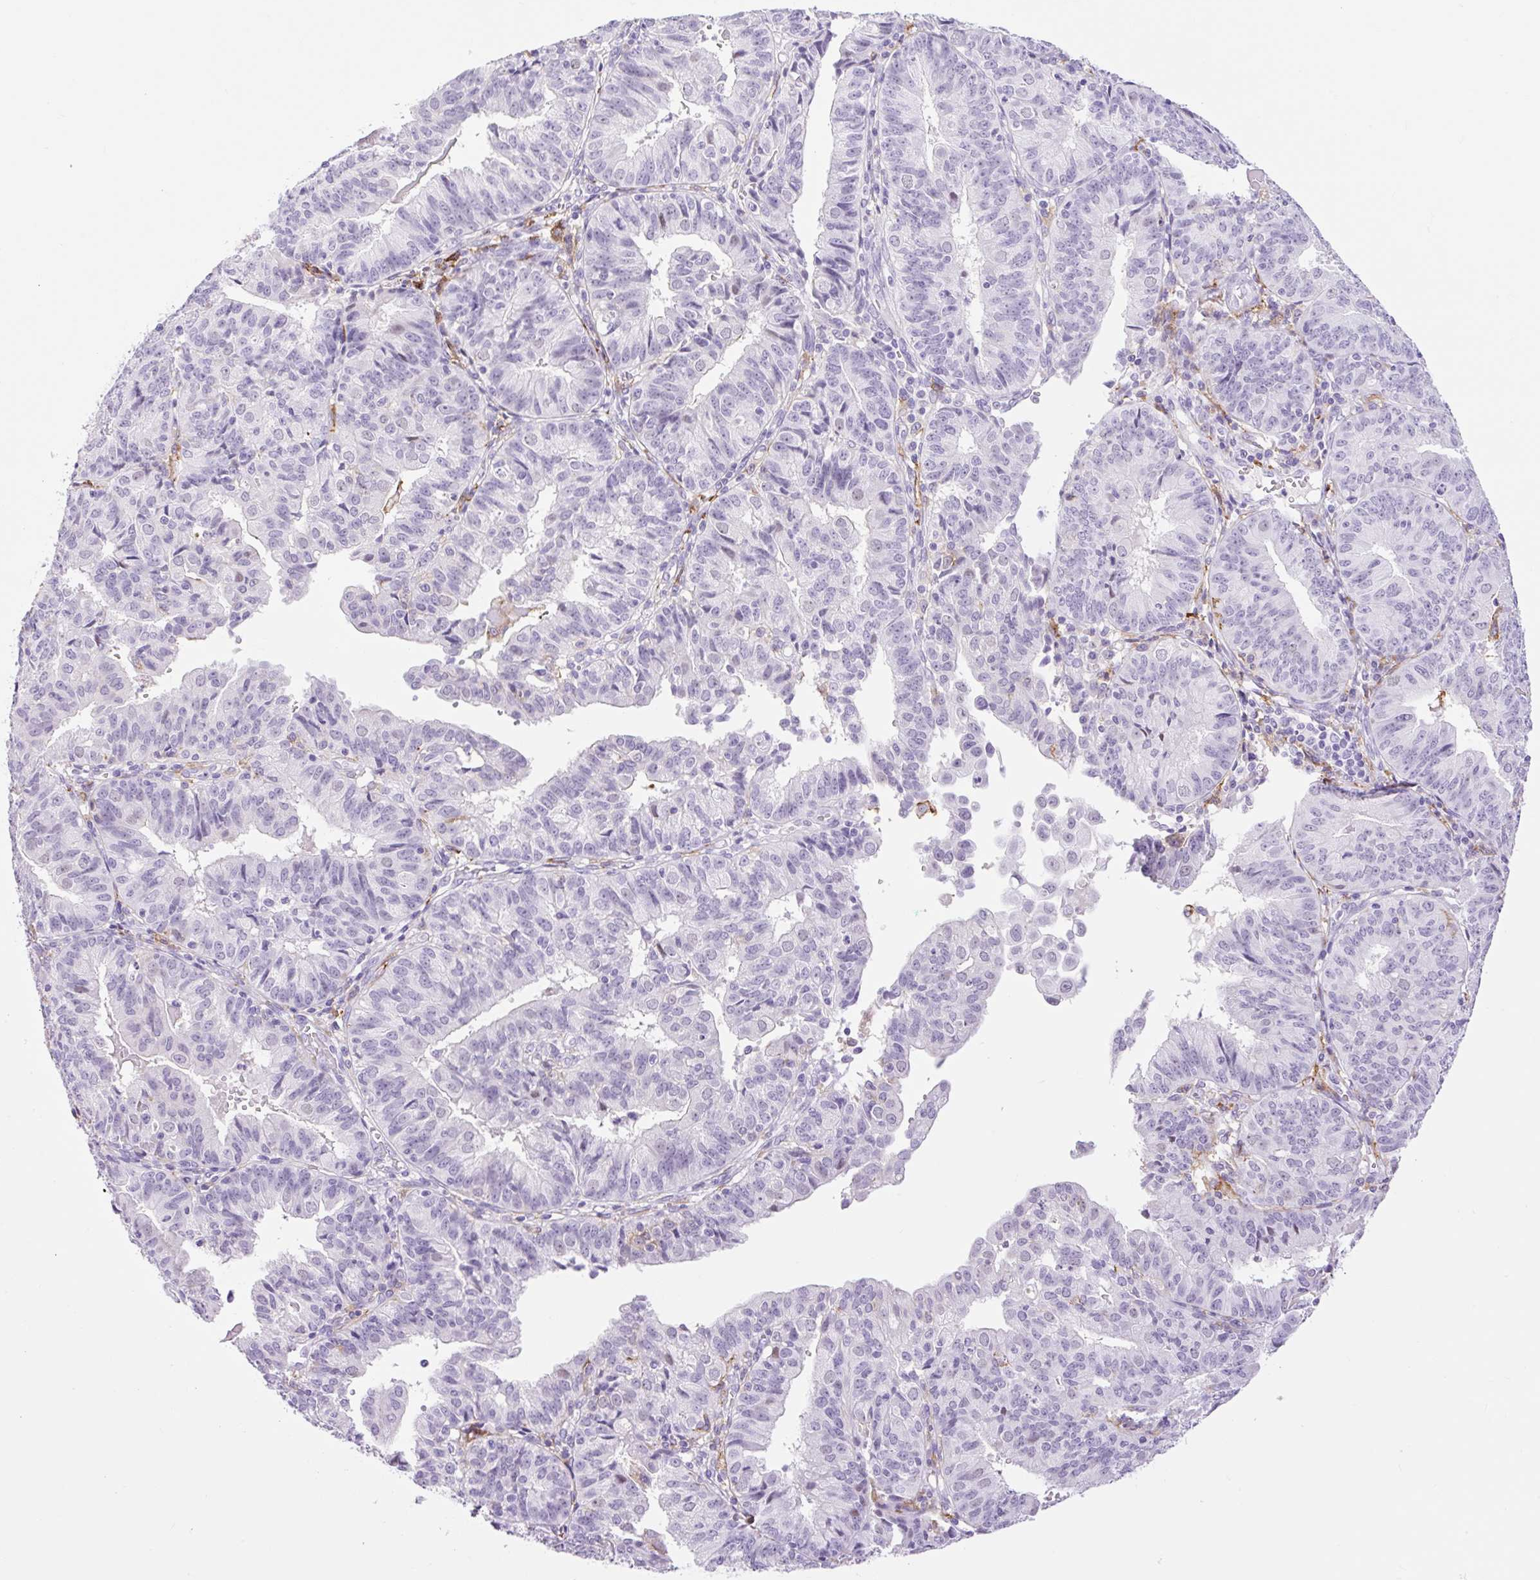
{"staining": {"intensity": "negative", "quantity": "none", "location": "none"}, "tissue": "endometrial cancer", "cell_type": "Tumor cells", "image_type": "cancer", "snomed": [{"axis": "morphology", "description": "Adenocarcinoma, NOS"}, {"axis": "topography", "description": "Endometrium"}], "caption": "A high-resolution histopathology image shows immunohistochemistry staining of adenocarcinoma (endometrial), which demonstrates no significant expression in tumor cells. (Brightfield microscopy of DAB immunohistochemistry (IHC) at high magnification).", "gene": "SIGLEC1", "patient": {"sex": "female", "age": 56}}